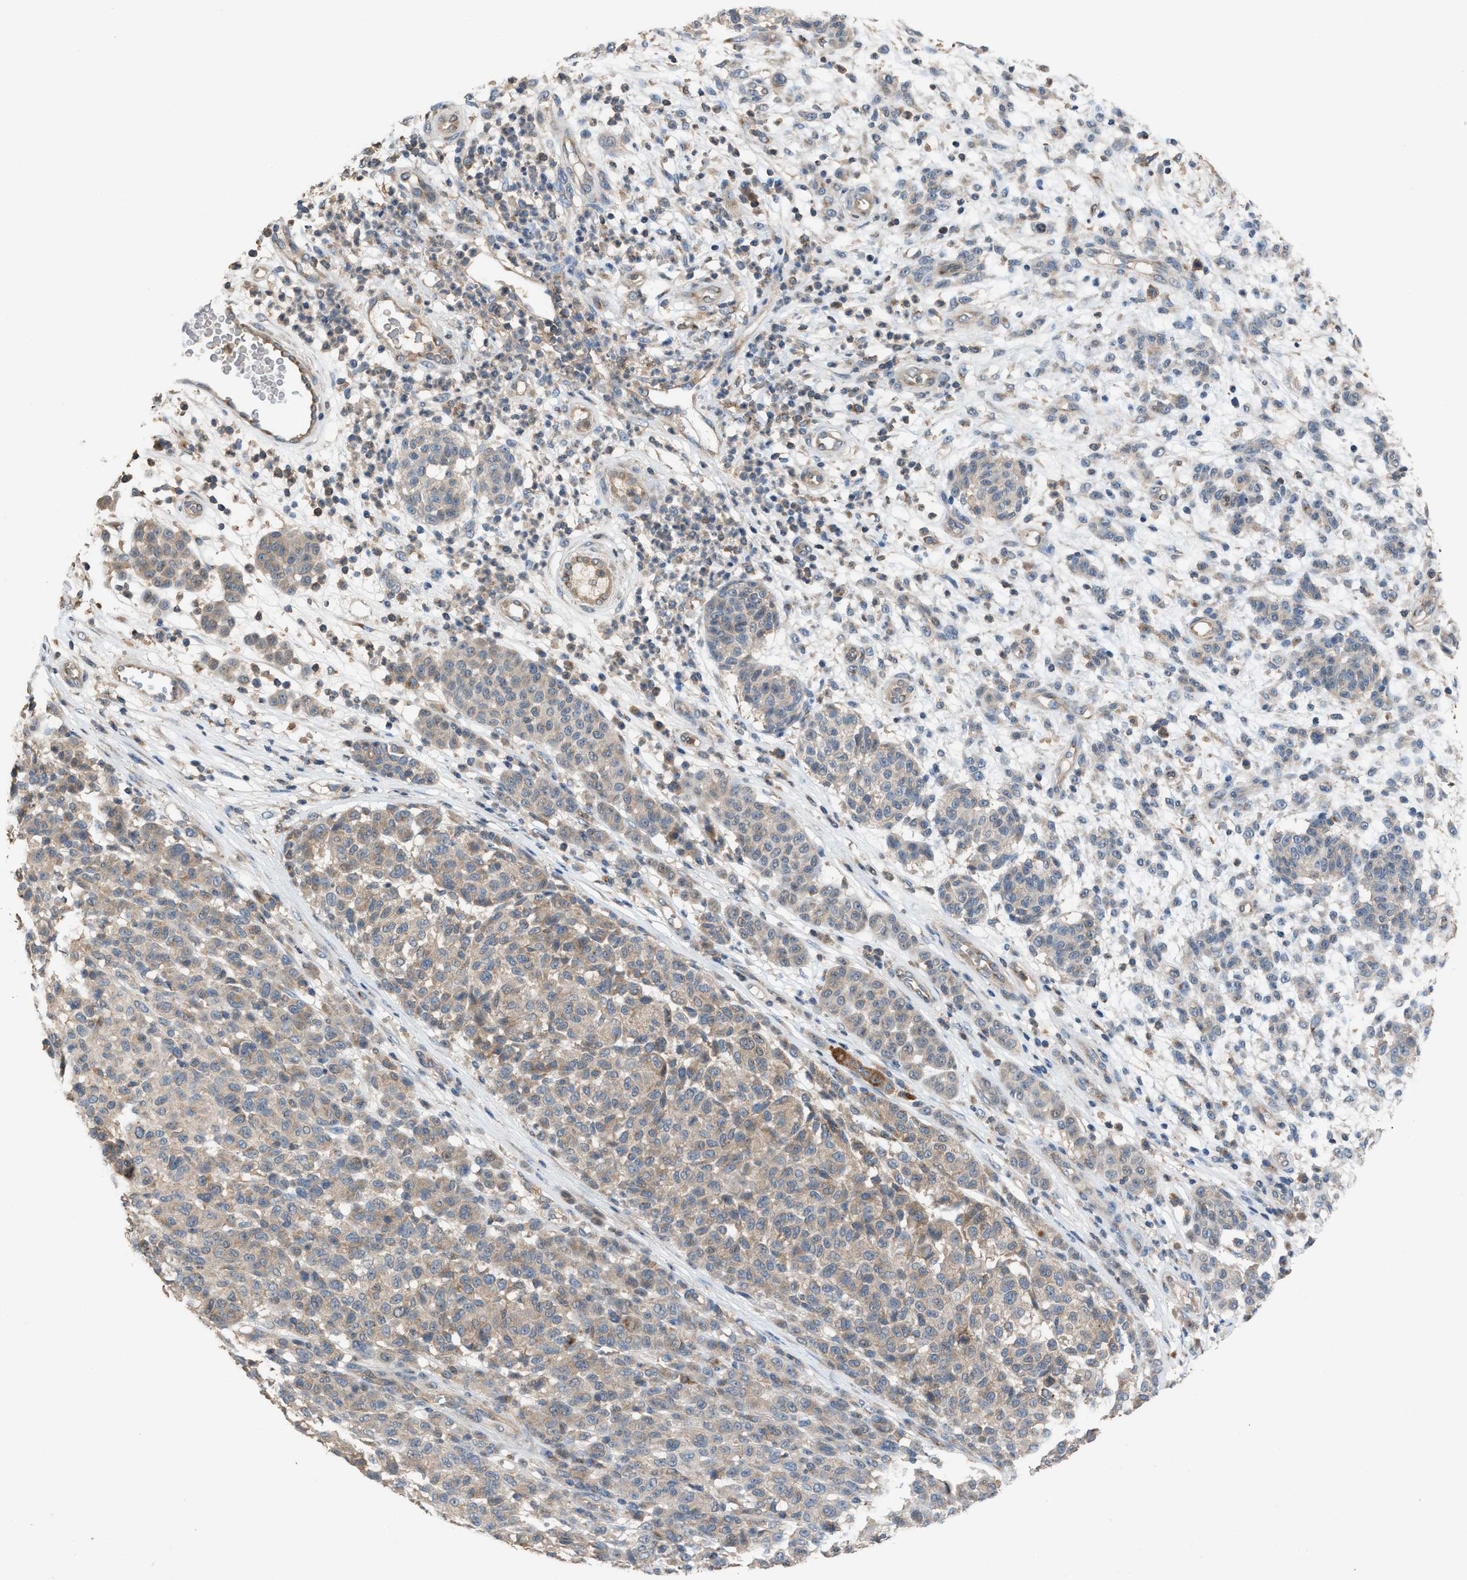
{"staining": {"intensity": "weak", "quantity": ">75%", "location": "cytoplasmic/membranous"}, "tissue": "melanoma", "cell_type": "Tumor cells", "image_type": "cancer", "snomed": [{"axis": "morphology", "description": "Malignant melanoma, NOS"}, {"axis": "topography", "description": "Skin"}], "caption": "An IHC micrograph of tumor tissue is shown. Protein staining in brown shows weak cytoplasmic/membranous positivity in melanoma within tumor cells.", "gene": "TPK1", "patient": {"sex": "male", "age": 59}}